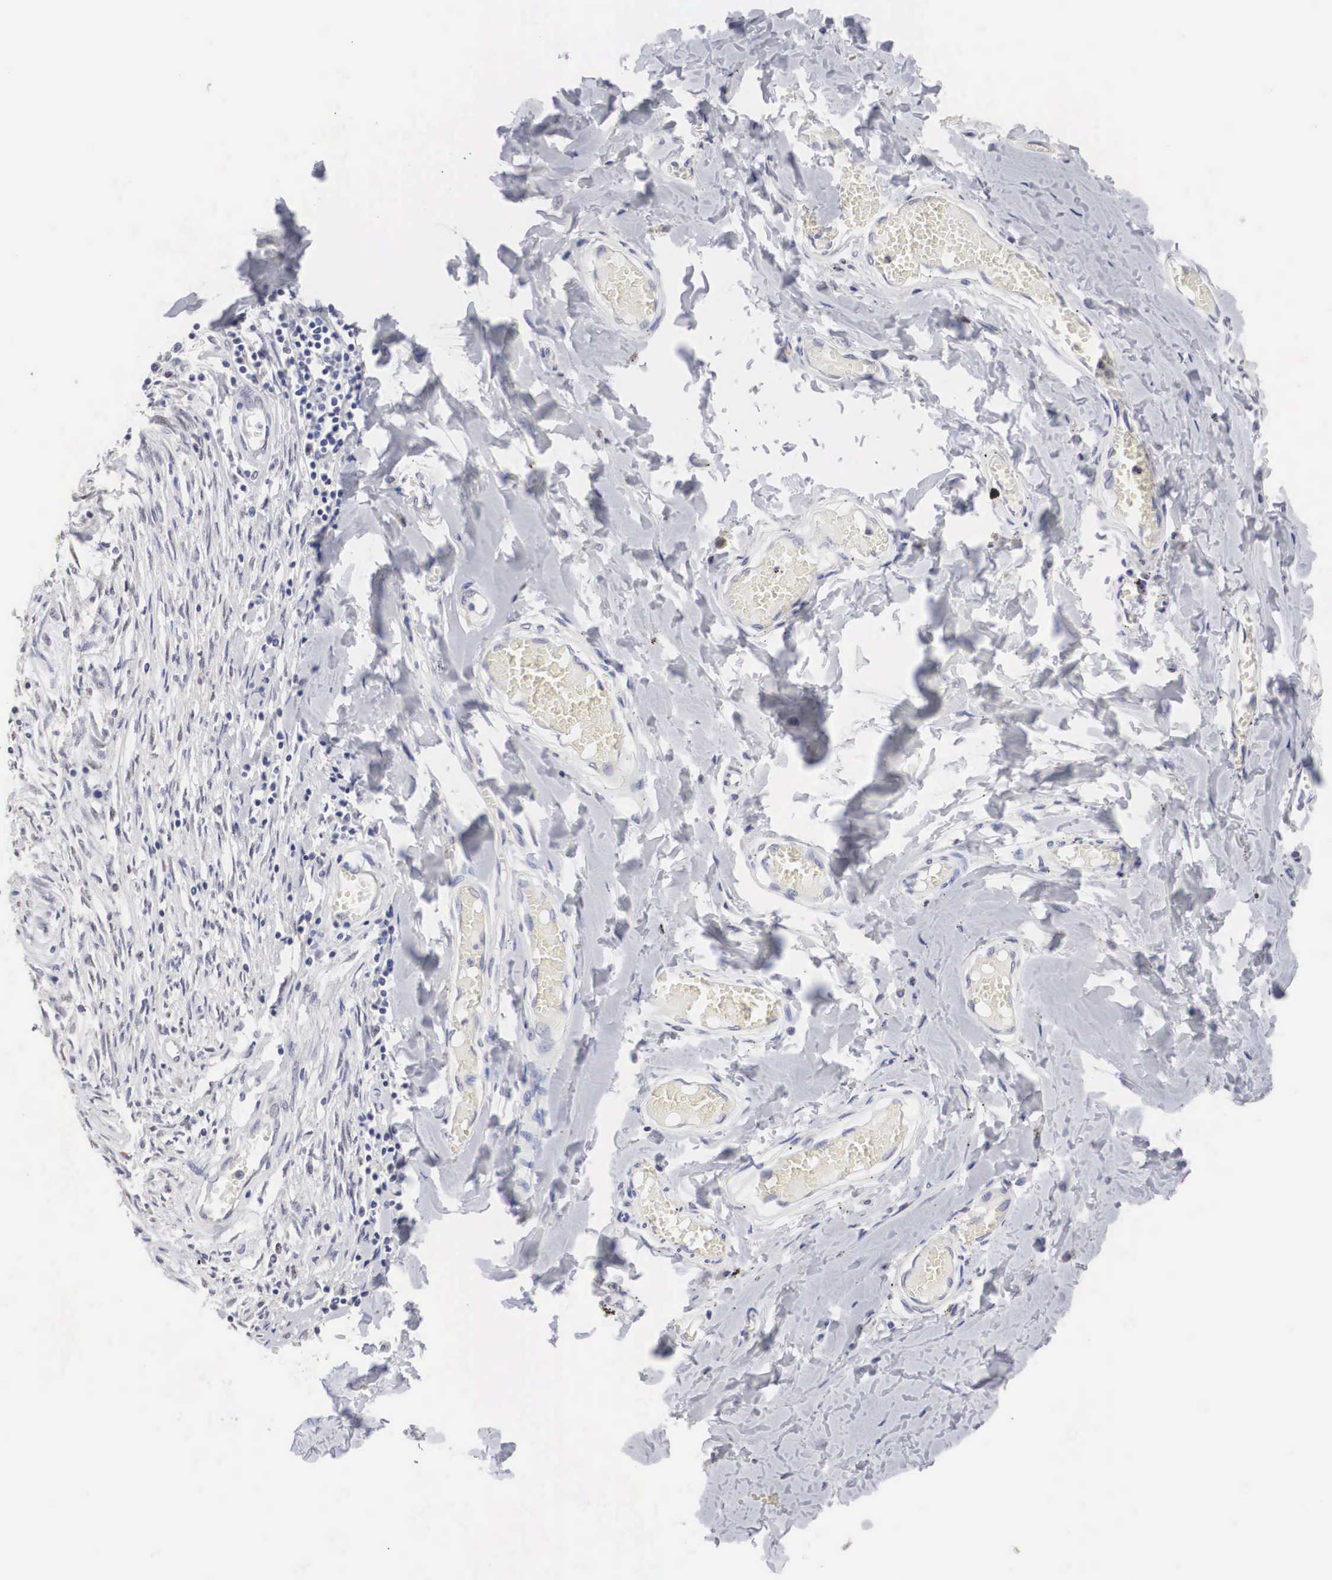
{"staining": {"intensity": "weak", "quantity": "<25%", "location": "cytoplasmic/membranous"}, "tissue": "adipose tissue", "cell_type": "Adipocytes", "image_type": "normal", "snomed": [{"axis": "morphology", "description": "Normal tissue, NOS"}, {"axis": "morphology", "description": "Sarcoma, NOS"}, {"axis": "topography", "description": "Skin"}, {"axis": "topography", "description": "Soft tissue"}], "caption": "This is an immunohistochemistry (IHC) micrograph of normal human adipose tissue. There is no staining in adipocytes.", "gene": "HMOX1", "patient": {"sex": "female", "age": 51}}